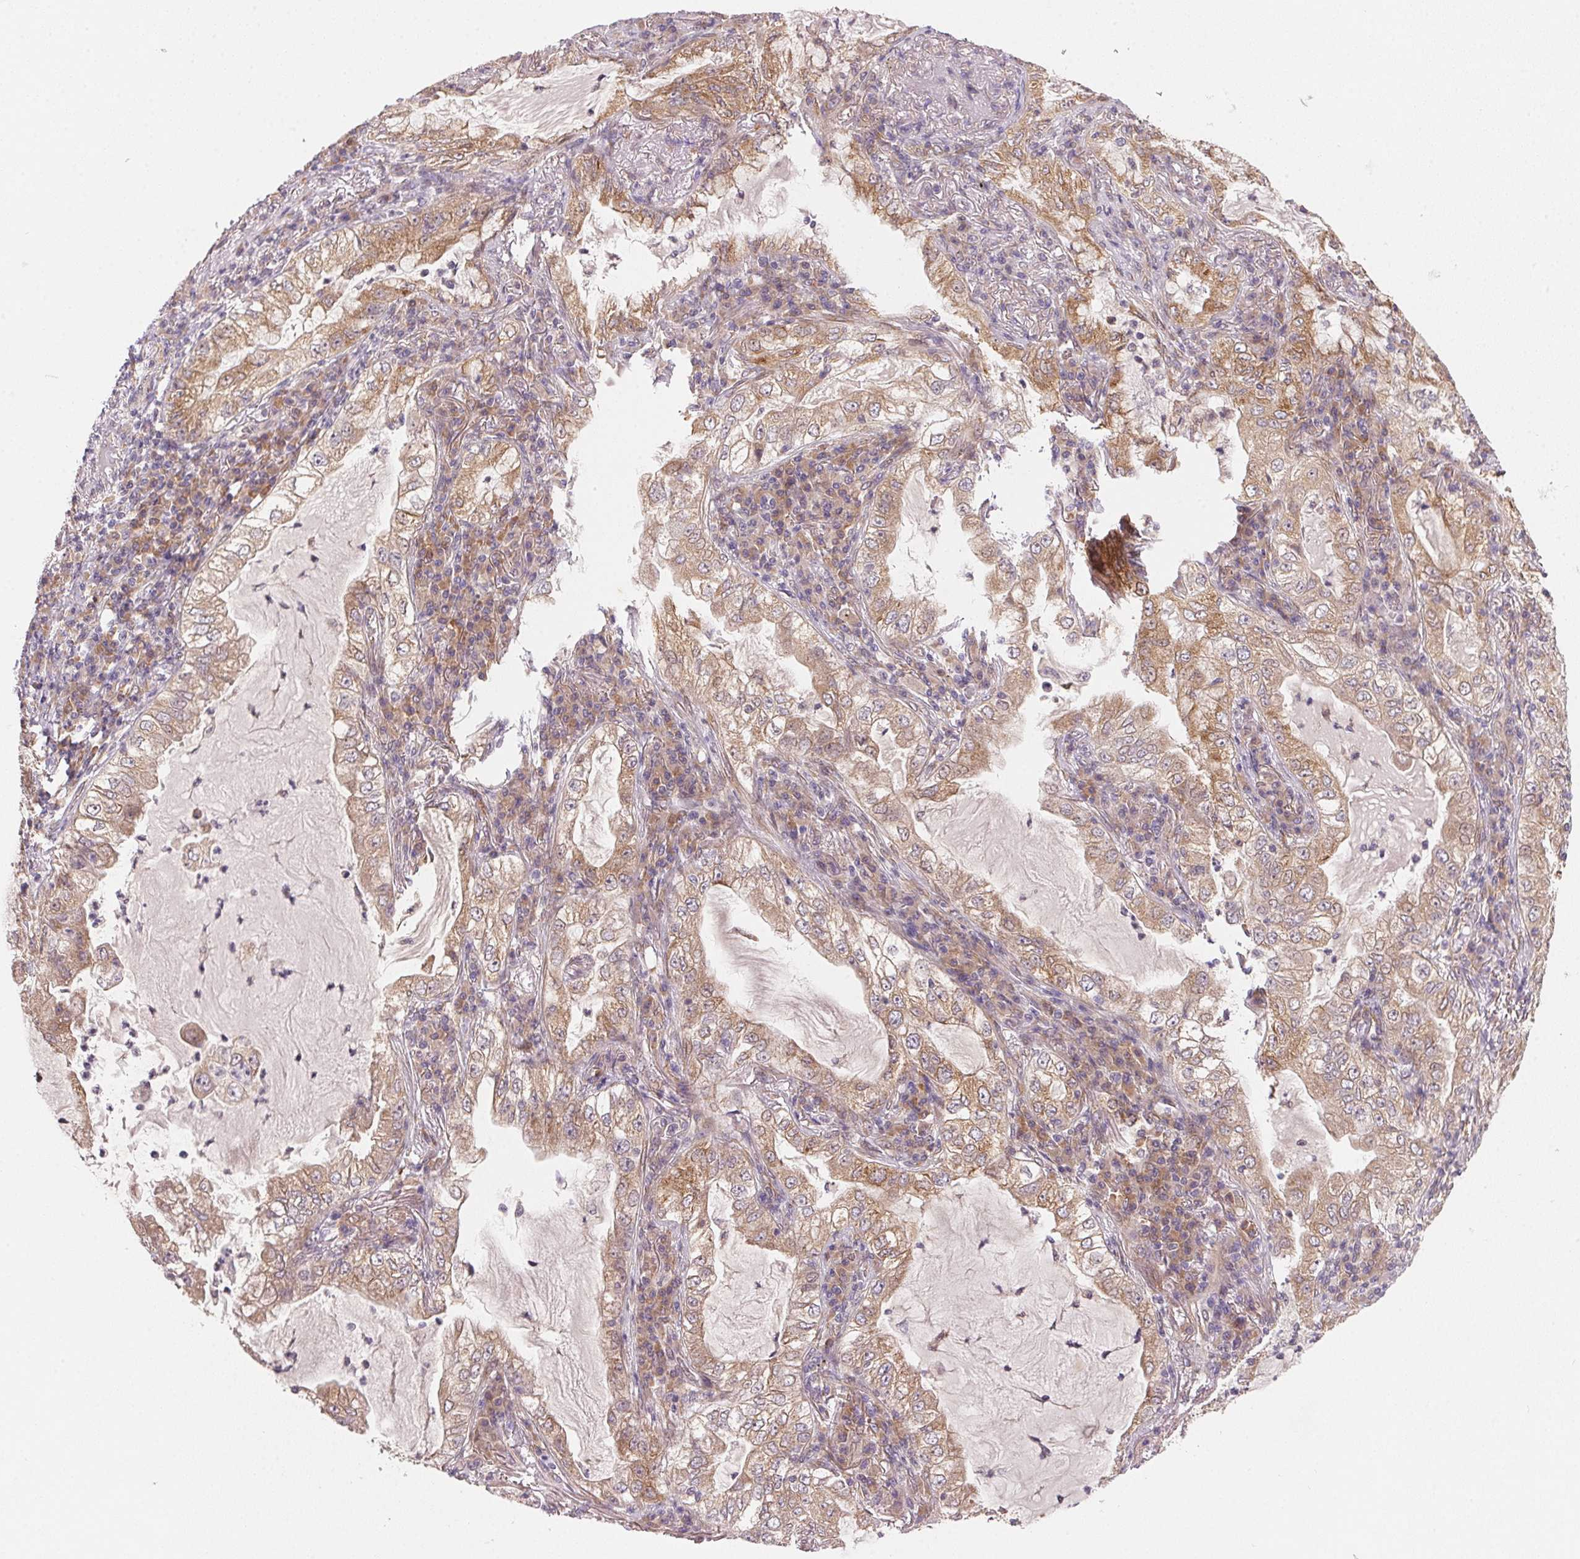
{"staining": {"intensity": "moderate", "quantity": ">75%", "location": "cytoplasmic/membranous"}, "tissue": "lung cancer", "cell_type": "Tumor cells", "image_type": "cancer", "snomed": [{"axis": "morphology", "description": "Adenocarcinoma, NOS"}, {"axis": "topography", "description": "Lung"}], "caption": "Lung cancer (adenocarcinoma) stained with immunohistochemistry (IHC) exhibits moderate cytoplasmic/membranous expression in approximately >75% of tumor cells.", "gene": "EI24", "patient": {"sex": "female", "age": 73}}